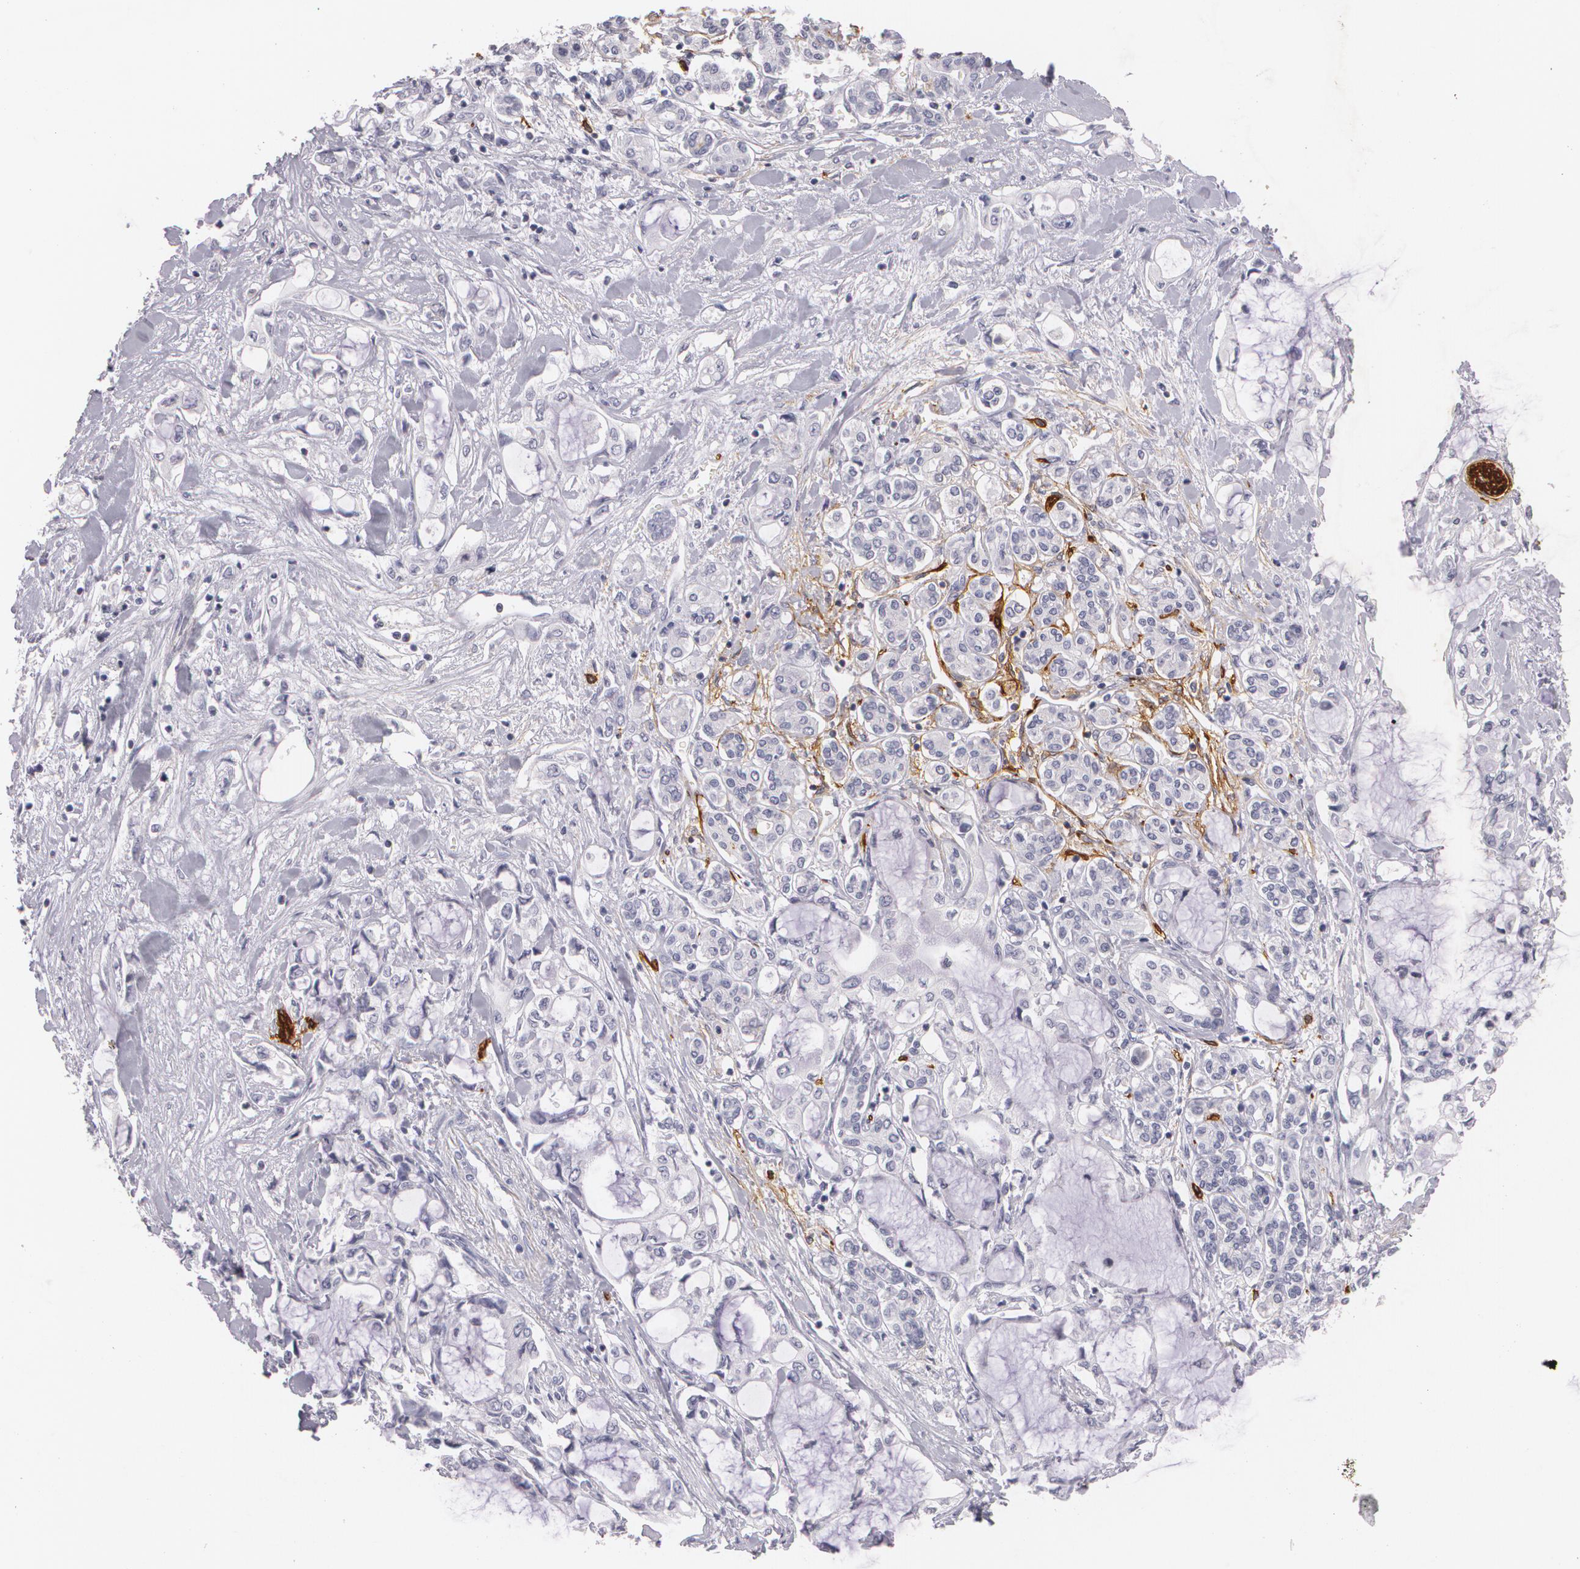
{"staining": {"intensity": "negative", "quantity": "none", "location": "none"}, "tissue": "pancreatic cancer", "cell_type": "Tumor cells", "image_type": "cancer", "snomed": [{"axis": "morphology", "description": "Adenocarcinoma, NOS"}, {"axis": "topography", "description": "Pancreas"}], "caption": "Immunohistochemistry (IHC) image of neoplastic tissue: human pancreatic cancer stained with DAB demonstrates no significant protein expression in tumor cells.", "gene": "NGFR", "patient": {"sex": "female", "age": 70}}